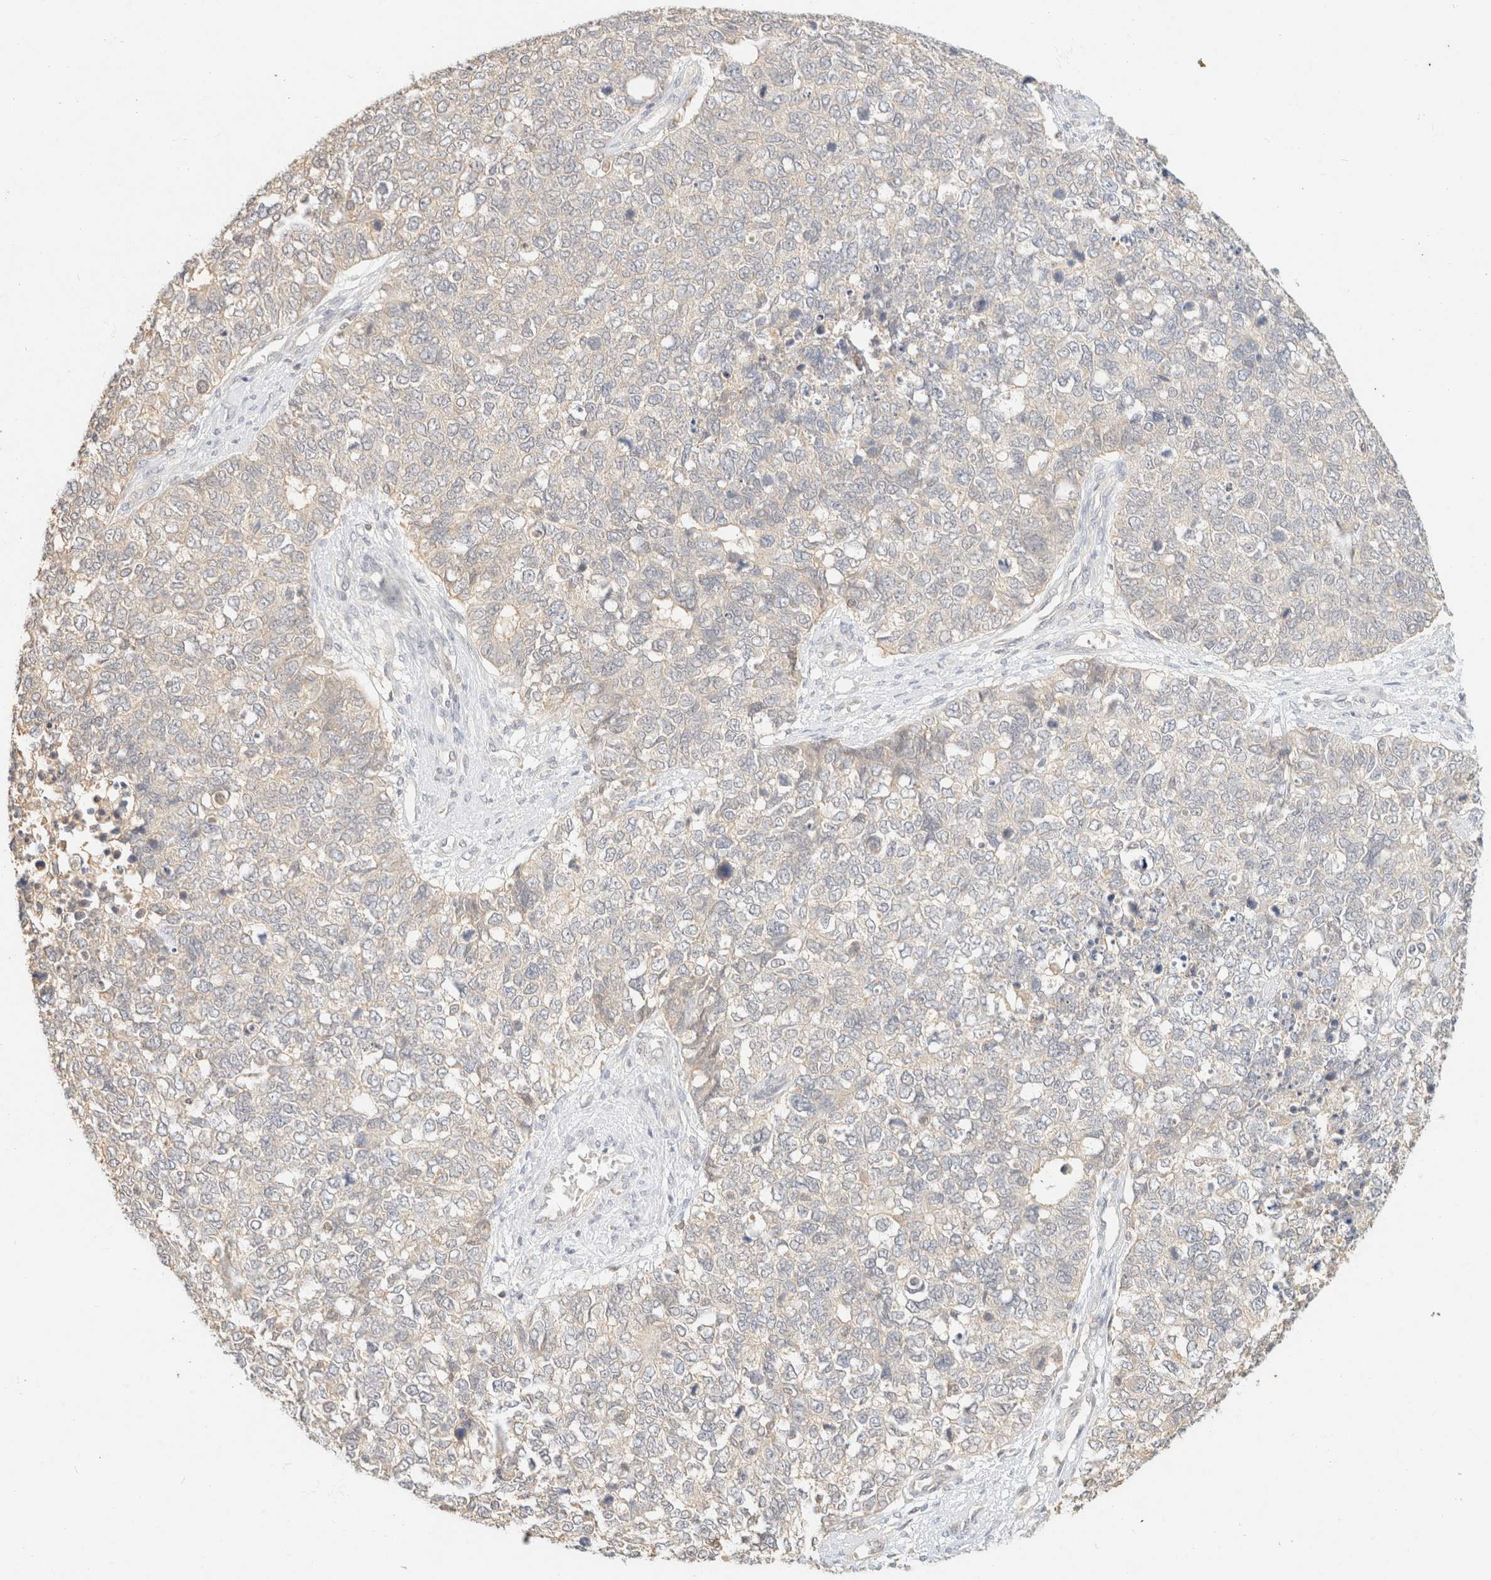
{"staining": {"intensity": "negative", "quantity": "none", "location": "none"}, "tissue": "cervical cancer", "cell_type": "Tumor cells", "image_type": "cancer", "snomed": [{"axis": "morphology", "description": "Squamous cell carcinoma, NOS"}, {"axis": "topography", "description": "Cervix"}], "caption": "Immunohistochemistry micrograph of neoplastic tissue: cervical cancer stained with DAB (3,3'-diaminobenzidine) shows no significant protein staining in tumor cells.", "gene": "TIMD4", "patient": {"sex": "female", "age": 63}}